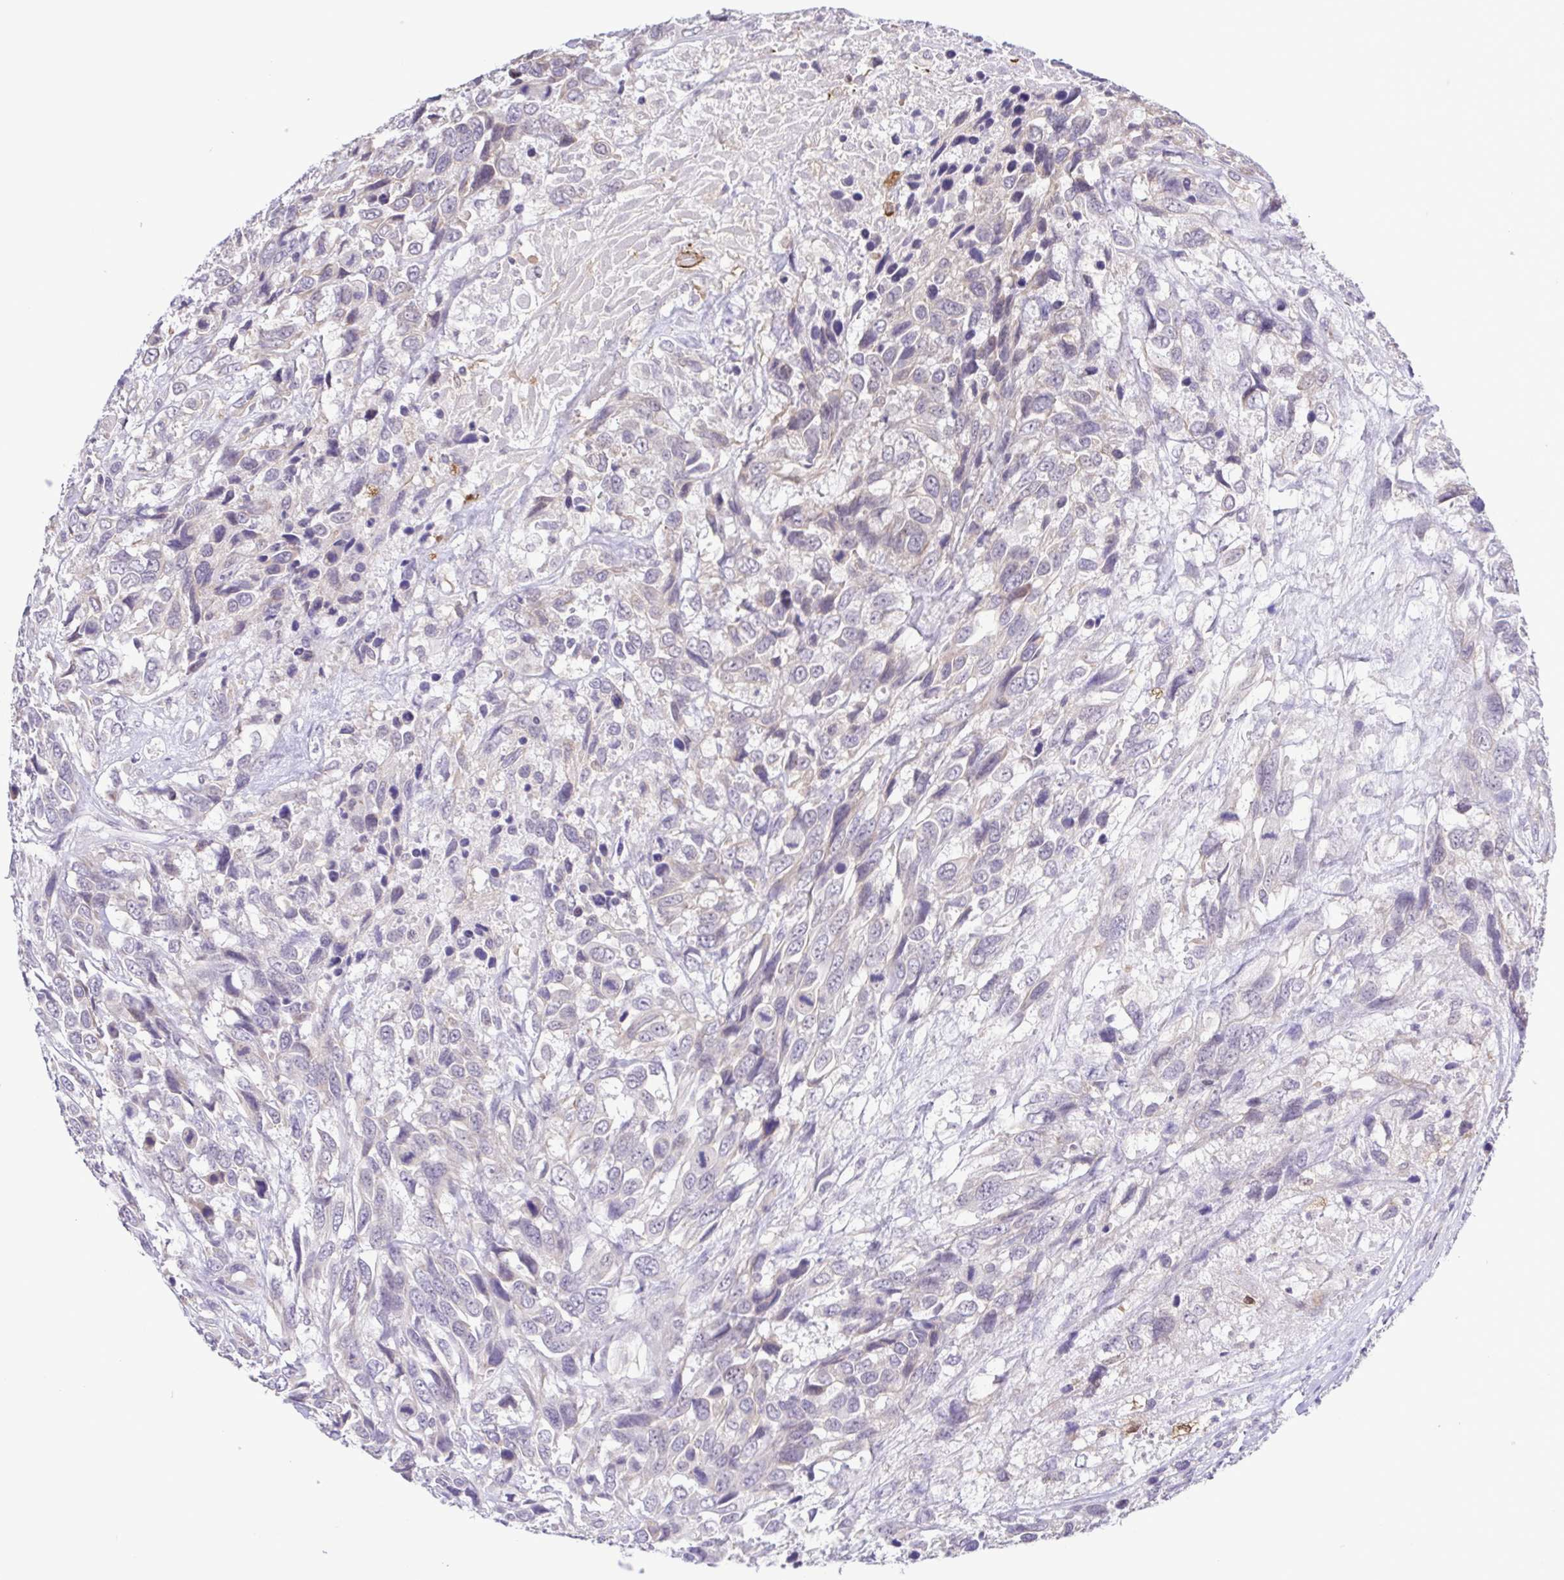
{"staining": {"intensity": "negative", "quantity": "none", "location": "none"}, "tissue": "urothelial cancer", "cell_type": "Tumor cells", "image_type": "cancer", "snomed": [{"axis": "morphology", "description": "Urothelial carcinoma, High grade"}, {"axis": "topography", "description": "Urinary bladder"}], "caption": "Image shows no significant protein staining in tumor cells of high-grade urothelial carcinoma. (Stains: DAB immunohistochemistry with hematoxylin counter stain, Microscopy: brightfield microscopy at high magnification).", "gene": "IL1RN", "patient": {"sex": "female", "age": 70}}